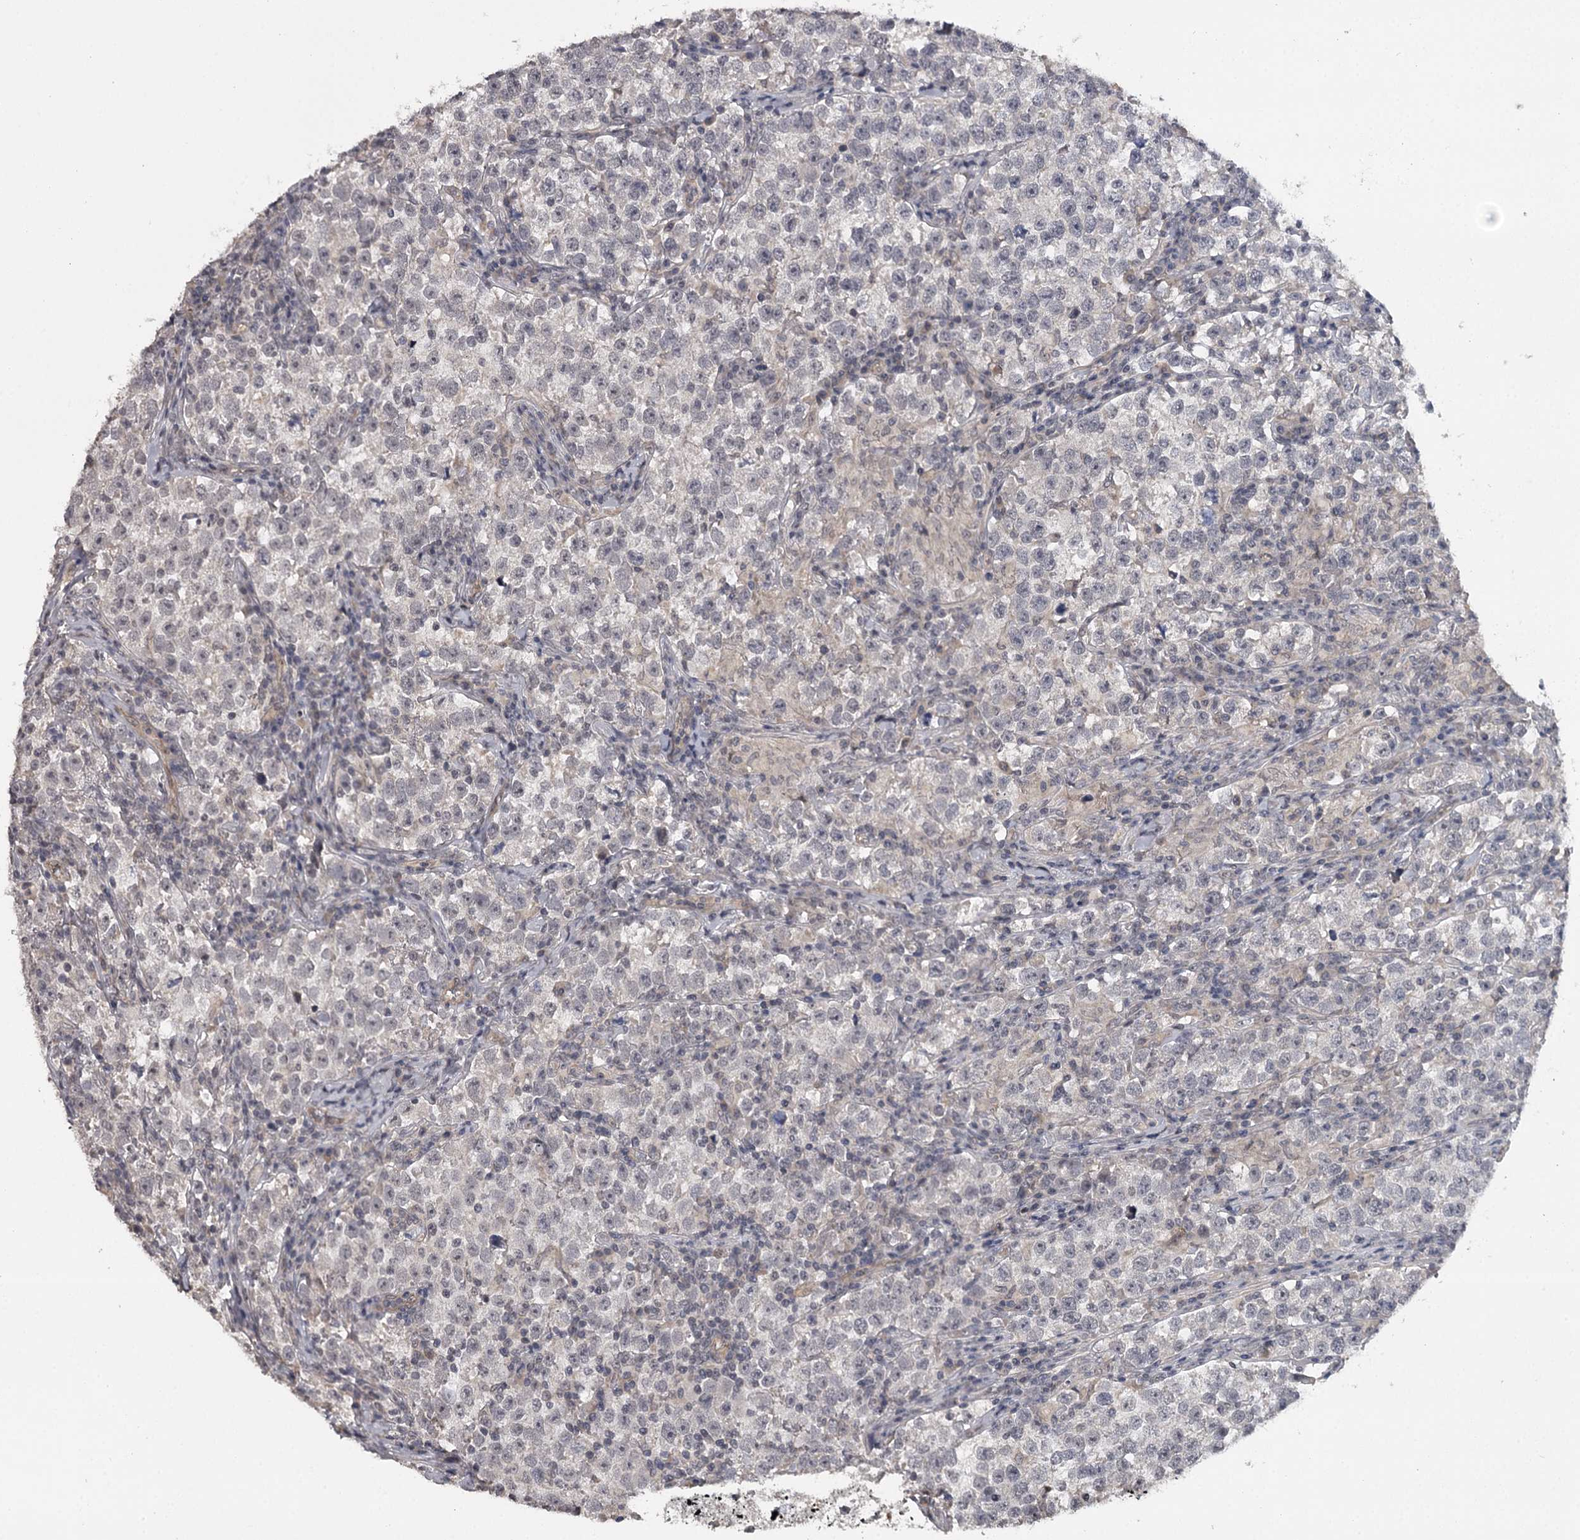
{"staining": {"intensity": "negative", "quantity": "none", "location": "none"}, "tissue": "testis cancer", "cell_type": "Tumor cells", "image_type": "cancer", "snomed": [{"axis": "morphology", "description": "Normal tissue, NOS"}, {"axis": "morphology", "description": "Seminoma, NOS"}, {"axis": "topography", "description": "Testis"}], "caption": "Tumor cells show no significant protein positivity in testis cancer (seminoma). (Immunohistochemistry (ihc), brightfield microscopy, high magnification).", "gene": "CWF19L2", "patient": {"sex": "male", "age": 43}}